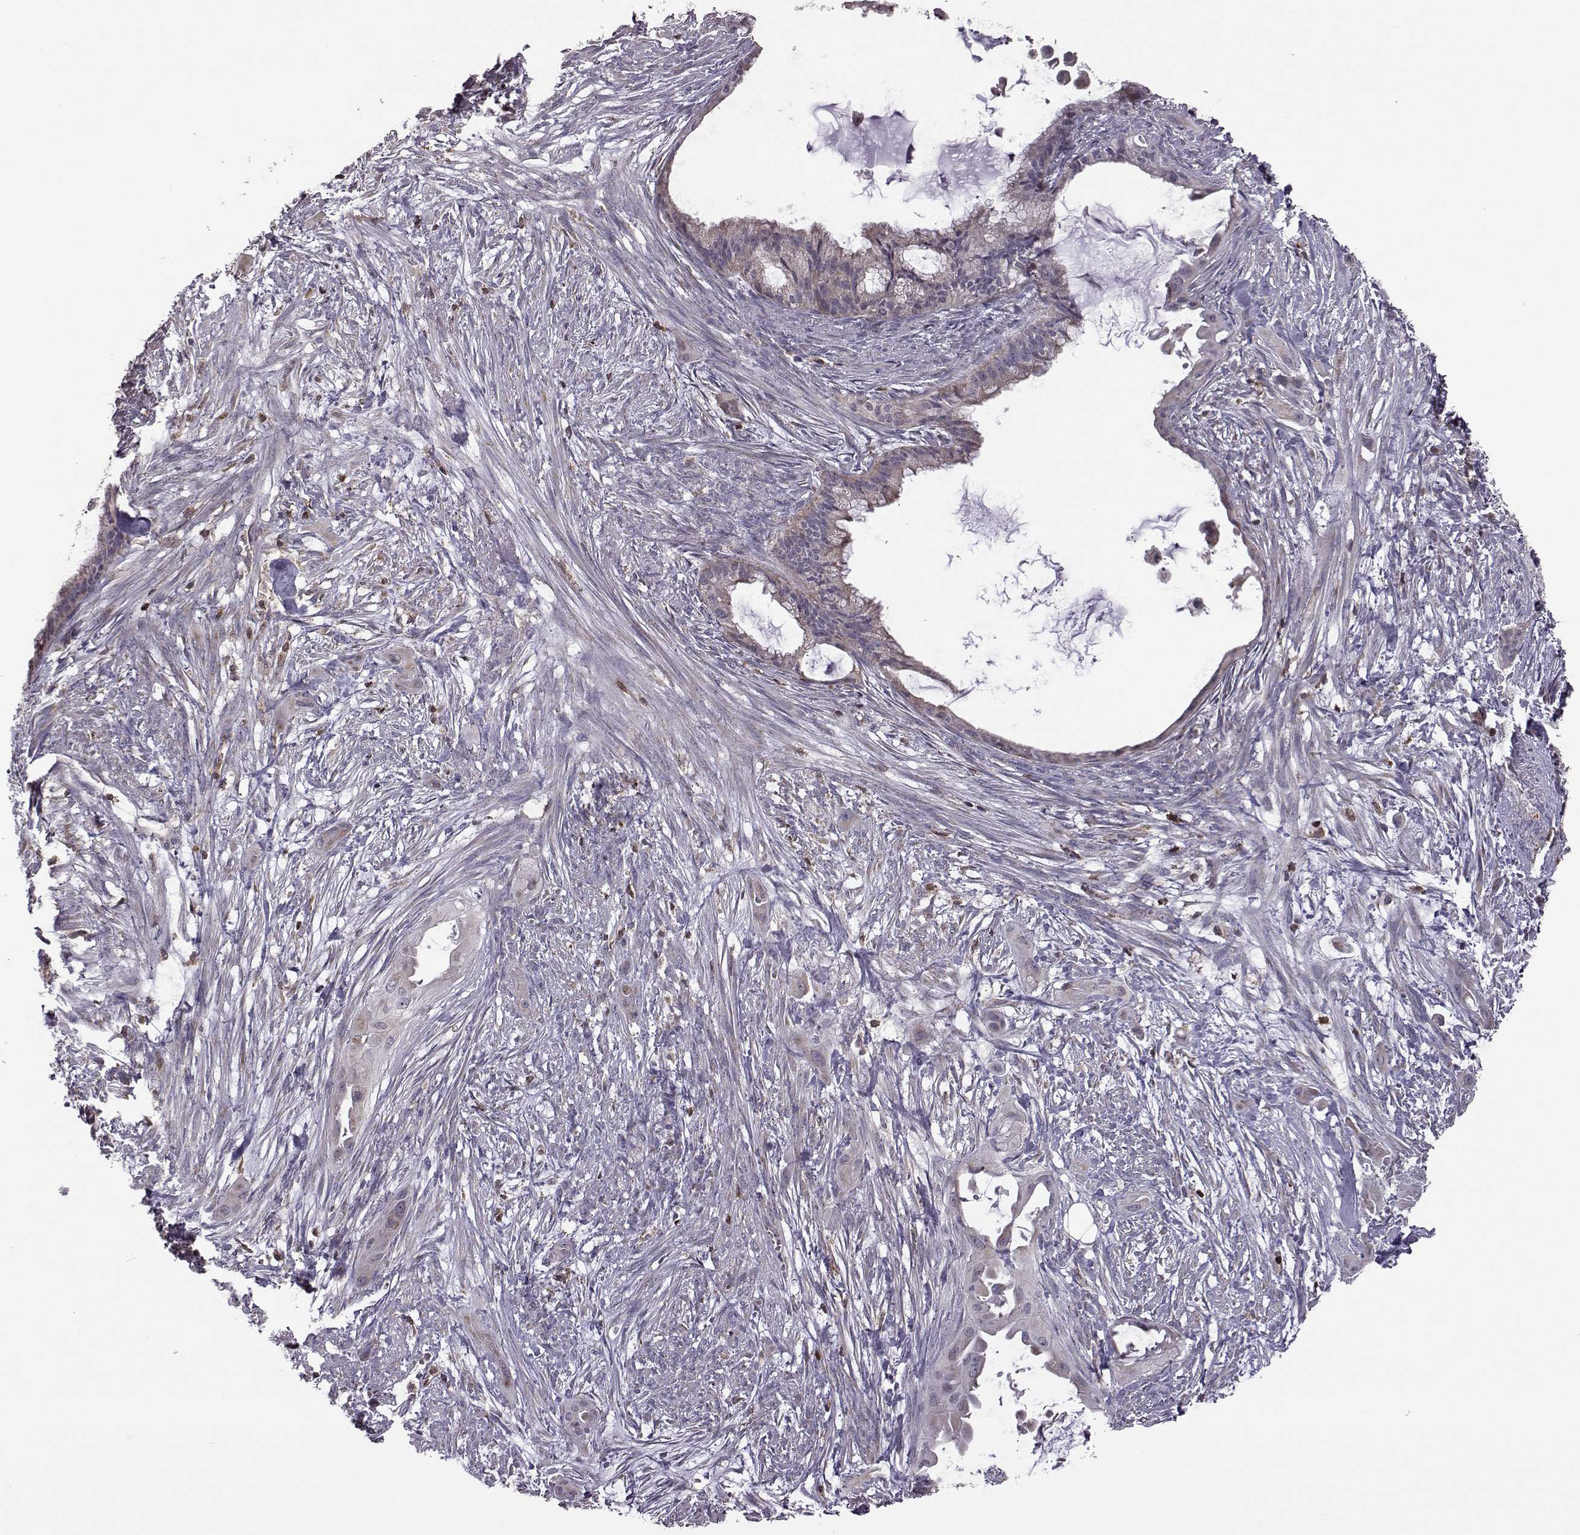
{"staining": {"intensity": "negative", "quantity": "none", "location": "none"}, "tissue": "endometrial cancer", "cell_type": "Tumor cells", "image_type": "cancer", "snomed": [{"axis": "morphology", "description": "Adenocarcinoma, NOS"}, {"axis": "topography", "description": "Endometrium"}], "caption": "This is an IHC image of human endometrial cancer. There is no staining in tumor cells.", "gene": "DOK2", "patient": {"sex": "female", "age": 86}}